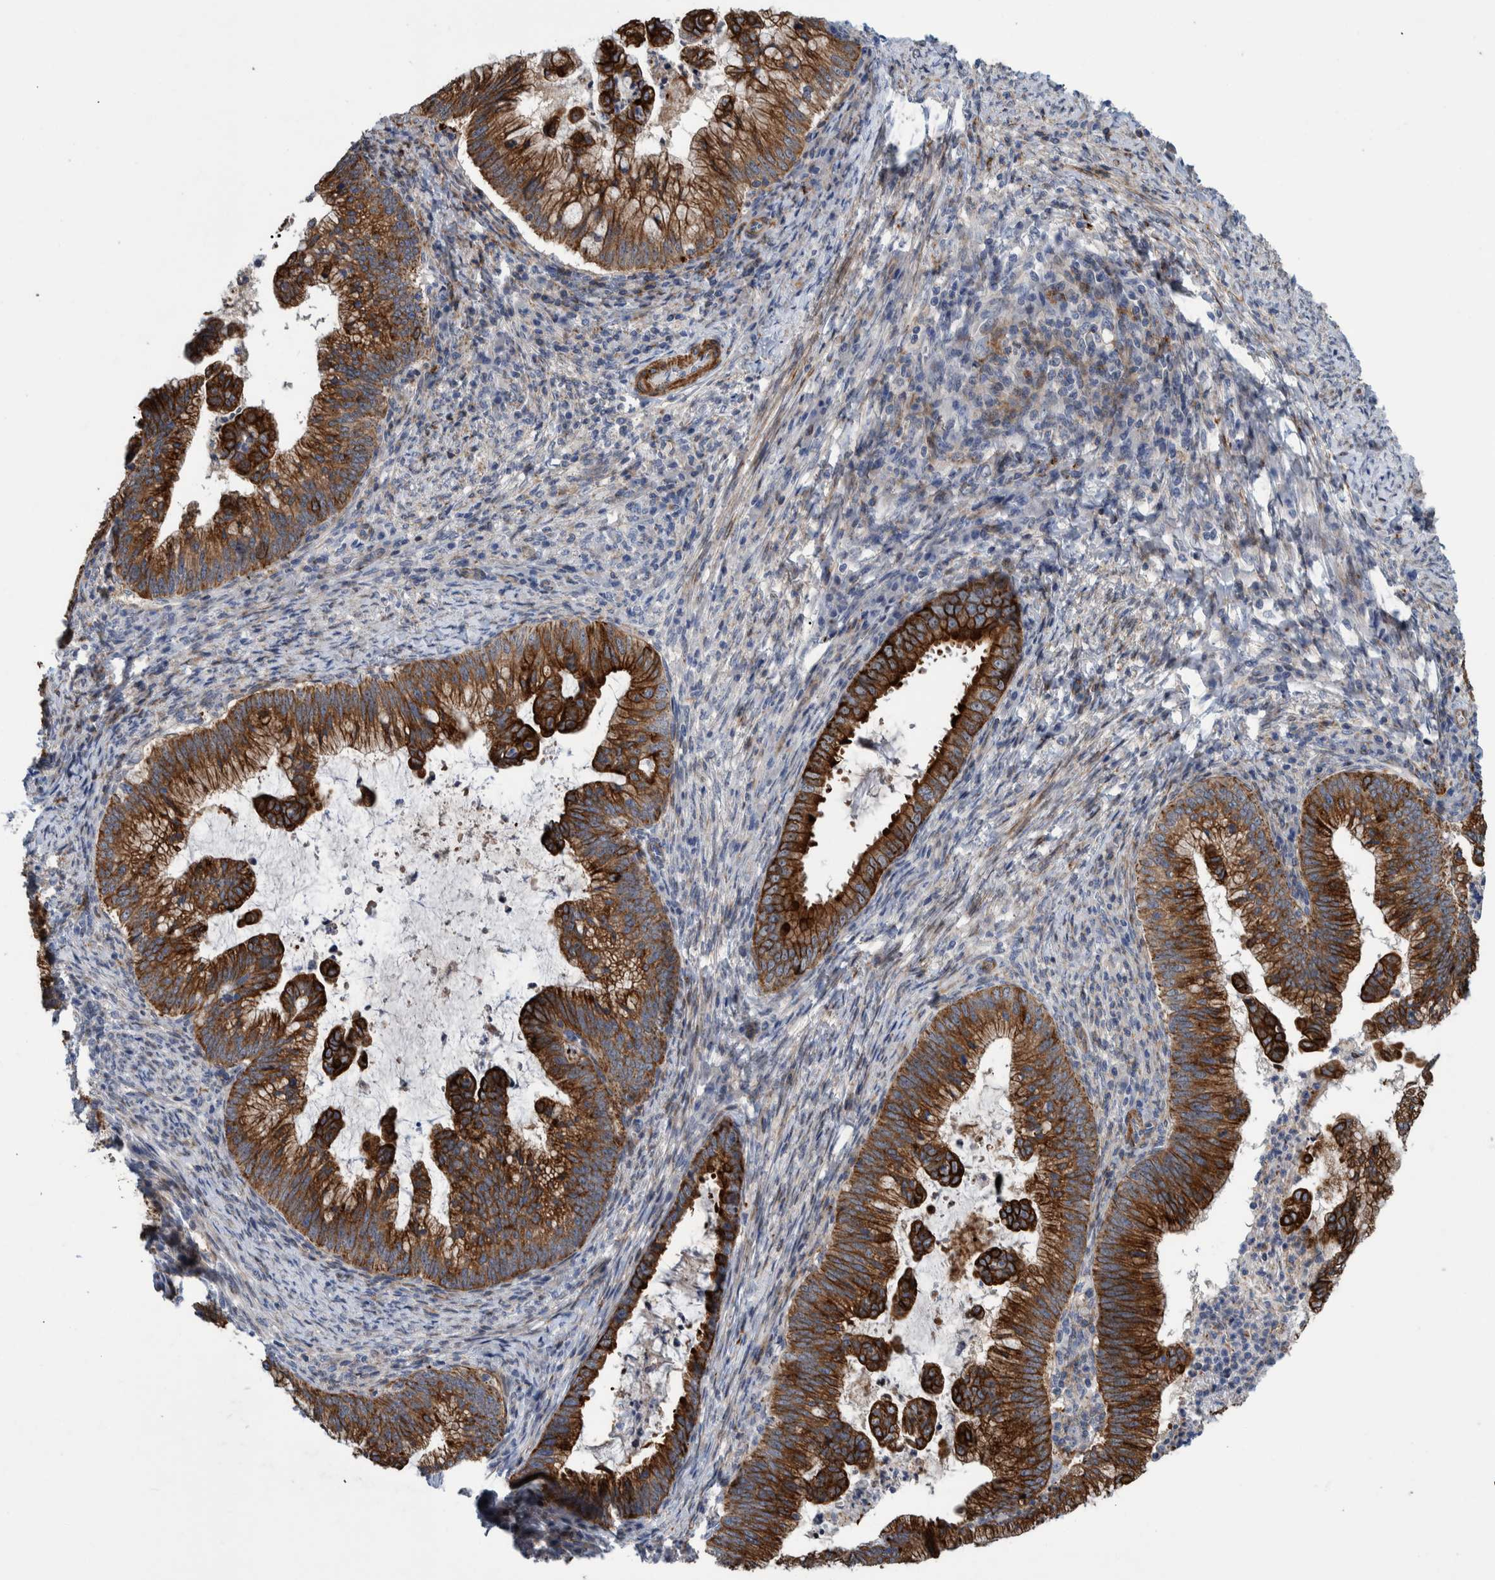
{"staining": {"intensity": "strong", "quantity": ">75%", "location": "cytoplasmic/membranous"}, "tissue": "cervical cancer", "cell_type": "Tumor cells", "image_type": "cancer", "snomed": [{"axis": "morphology", "description": "Adenocarcinoma, NOS"}, {"axis": "topography", "description": "Cervix"}], "caption": "Immunohistochemistry histopathology image of neoplastic tissue: human cervical cancer stained using IHC reveals high levels of strong protein expression localized specifically in the cytoplasmic/membranous of tumor cells, appearing as a cytoplasmic/membranous brown color.", "gene": "MKS1", "patient": {"sex": "female", "age": 36}}